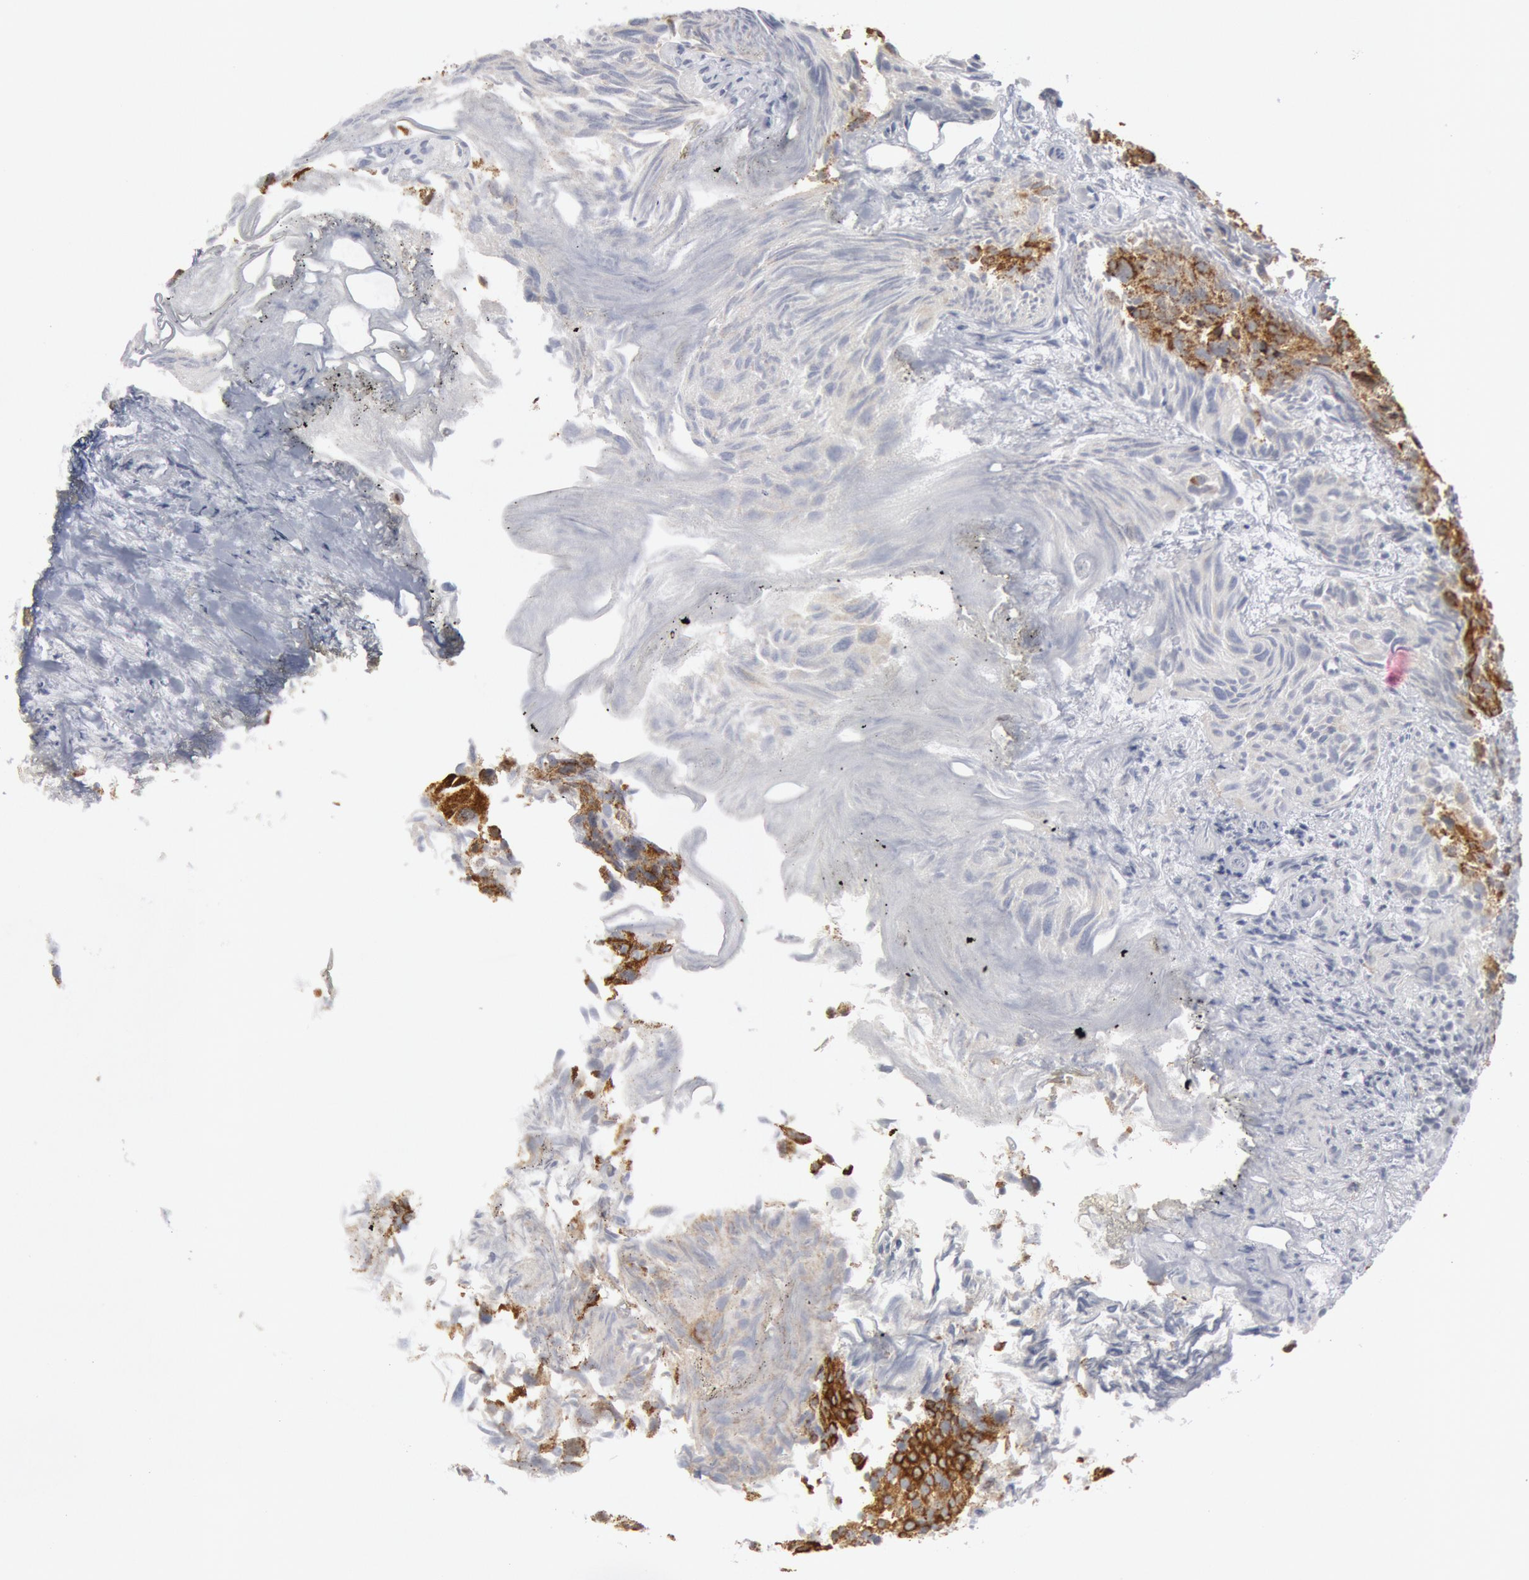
{"staining": {"intensity": "moderate", "quantity": ">75%", "location": "cytoplasmic/membranous"}, "tissue": "urothelial cancer", "cell_type": "Tumor cells", "image_type": "cancer", "snomed": [{"axis": "morphology", "description": "Urothelial carcinoma, High grade"}, {"axis": "topography", "description": "Urinary bladder"}], "caption": "Approximately >75% of tumor cells in urothelial carcinoma (high-grade) exhibit moderate cytoplasmic/membranous protein expression as visualized by brown immunohistochemical staining.", "gene": "CASP9", "patient": {"sex": "female", "age": 78}}